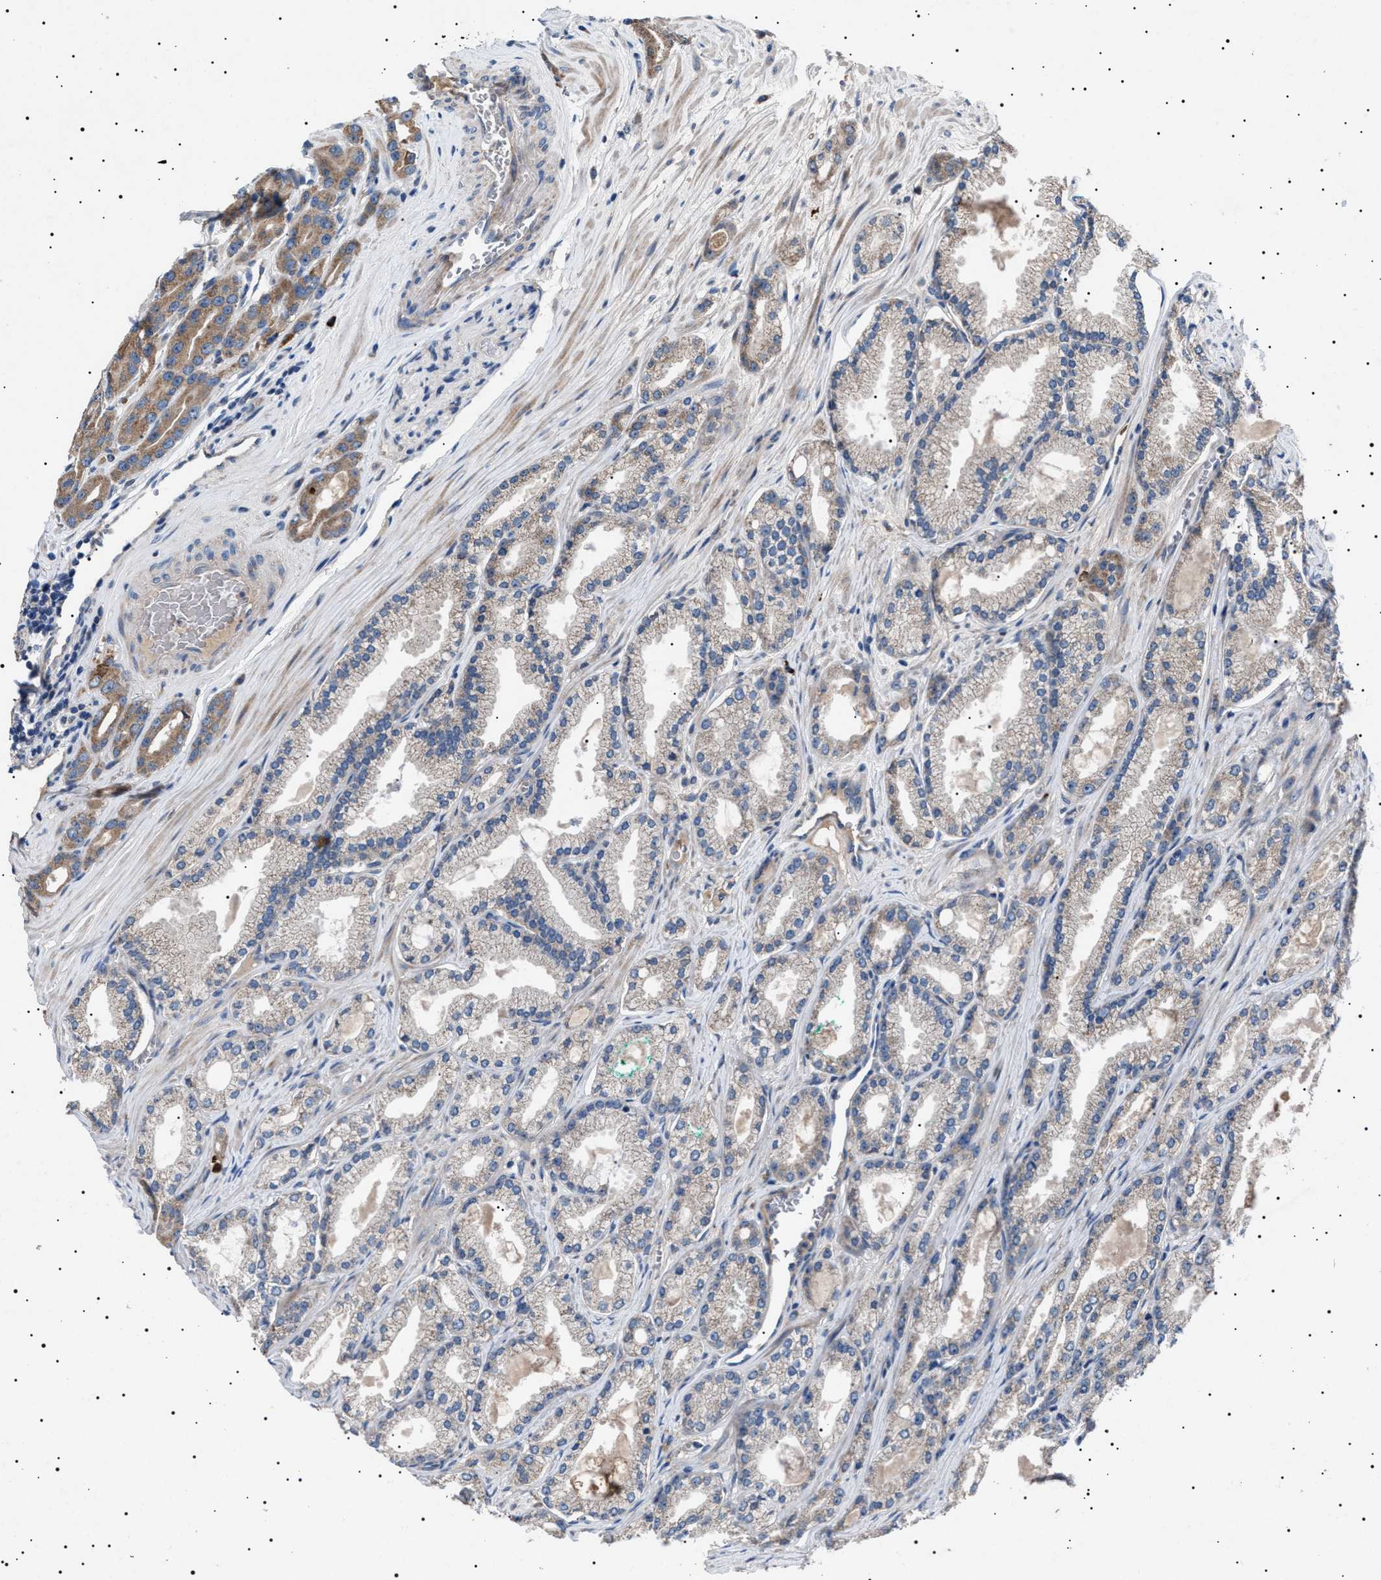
{"staining": {"intensity": "moderate", "quantity": "25%-75%", "location": "cytoplasmic/membranous"}, "tissue": "prostate cancer", "cell_type": "Tumor cells", "image_type": "cancer", "snomed": [{"axis": "morphology", "description": "Adenocarcinoma, High grade"}, {"axis": "topography", "description": "Prostate"}], "caption": "Immunohistochemistry histopathology image of neoplastic tissue: prostate cancer (high-grade adenocarcinoma) stained using IHC shows medium levels of moderate protein expression localized specifically in the cytoplasmic/membranous of tumor cells, appearing as a cytoplasmic/membranous brown color.", "gene": "PTRH1", "patient": {"sex": "male", "age": 71}}